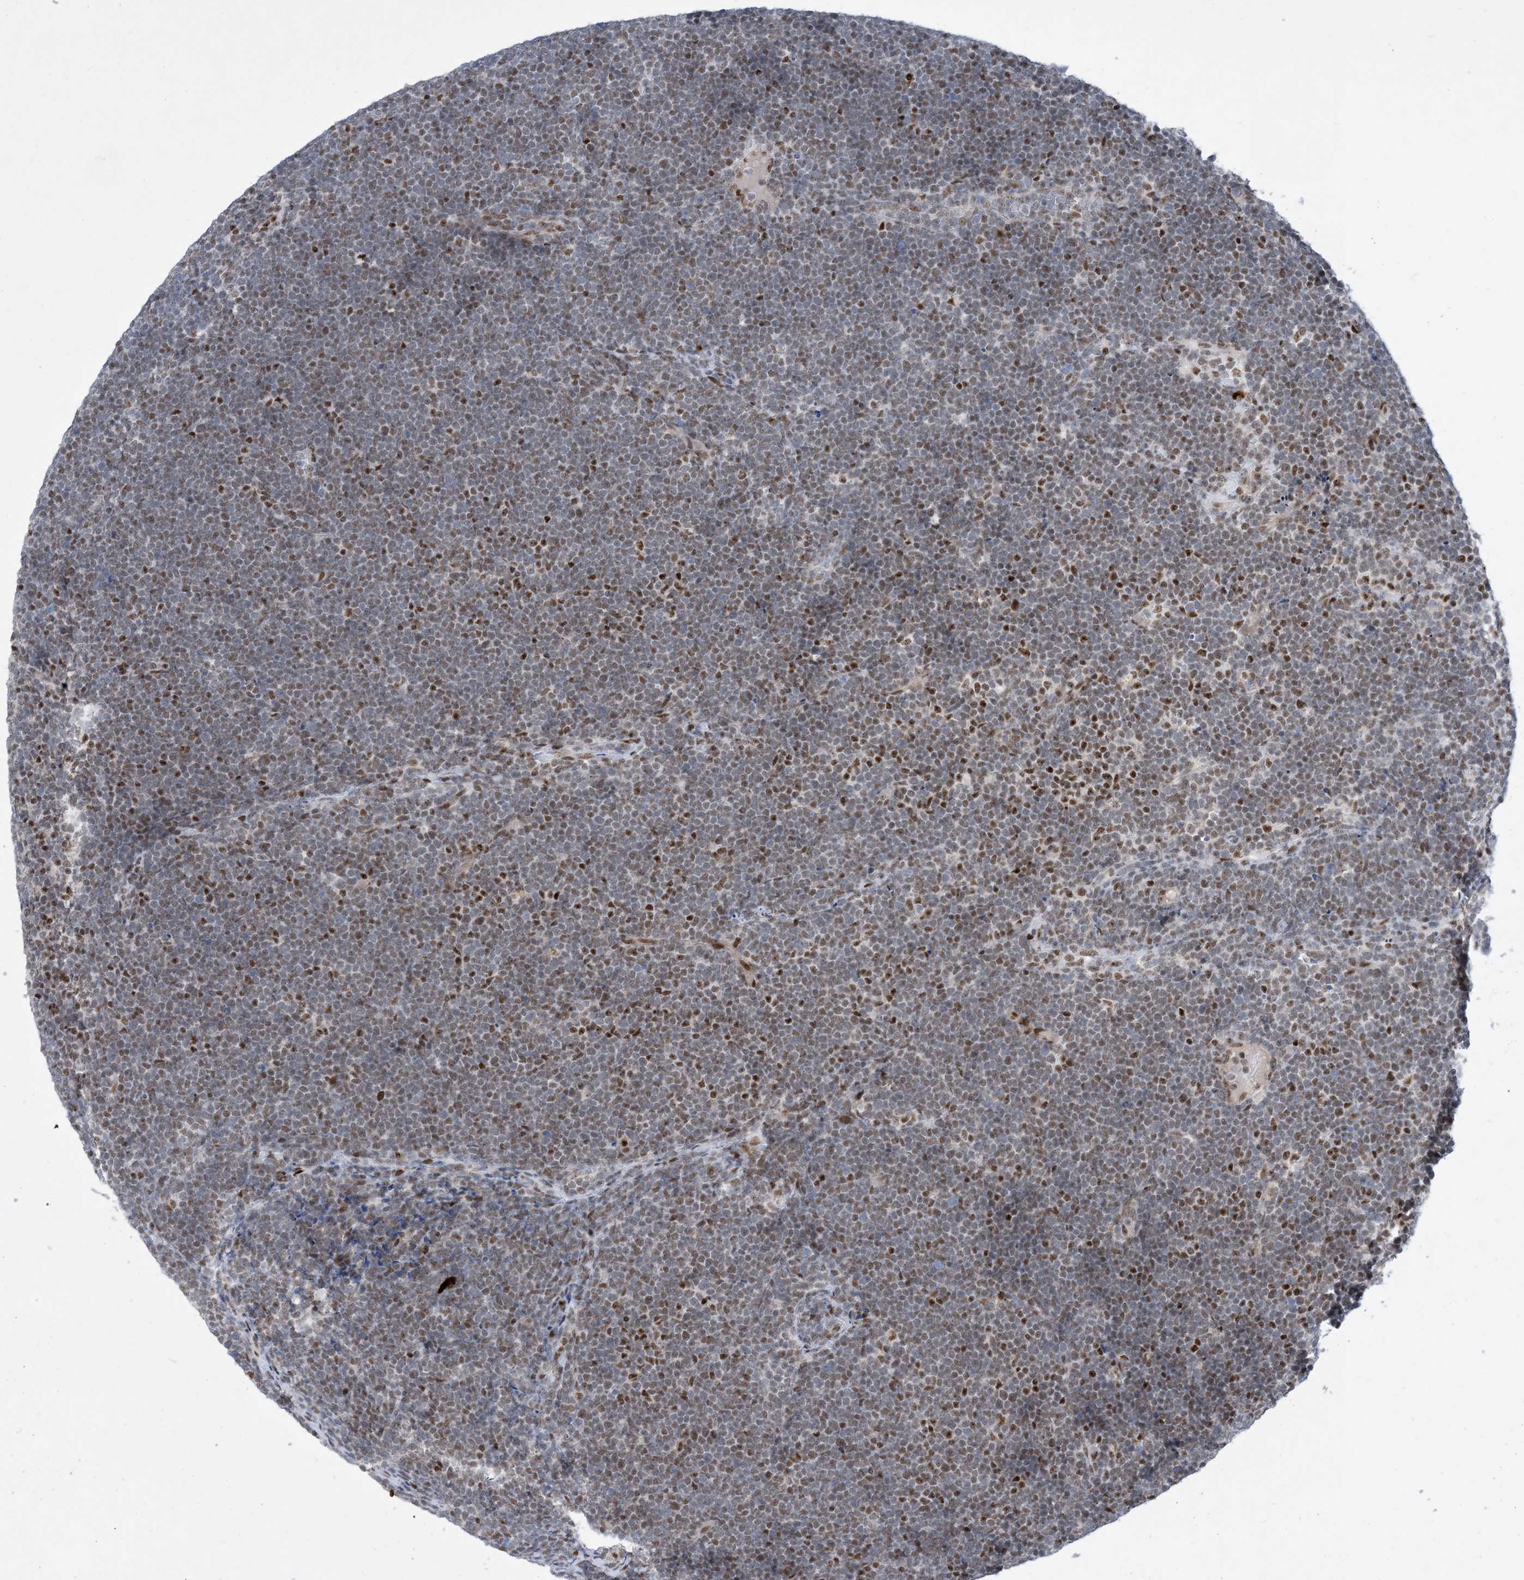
{"staining": {"intensity": "moderate", "quantity": "25%-75%", "location": "nuclear"}, "tissue": "lymphoma", "cell_type": "Tumor cells", "image_type": "cancer", "snomed": [{"axis": "morphology", "description": "Malignant lymphoma, non-Hodgkin's type, High grade"}, {"axis": "topography", "description": "Lymph node"}], "caption": "Human lymphoma stained for a protein (brown) shows moderate nuclear positive expression in approximately 25%-75% of tumor cells.", "gene": "TSPYL1", "patient": {"sex": "male", "age": 13}}